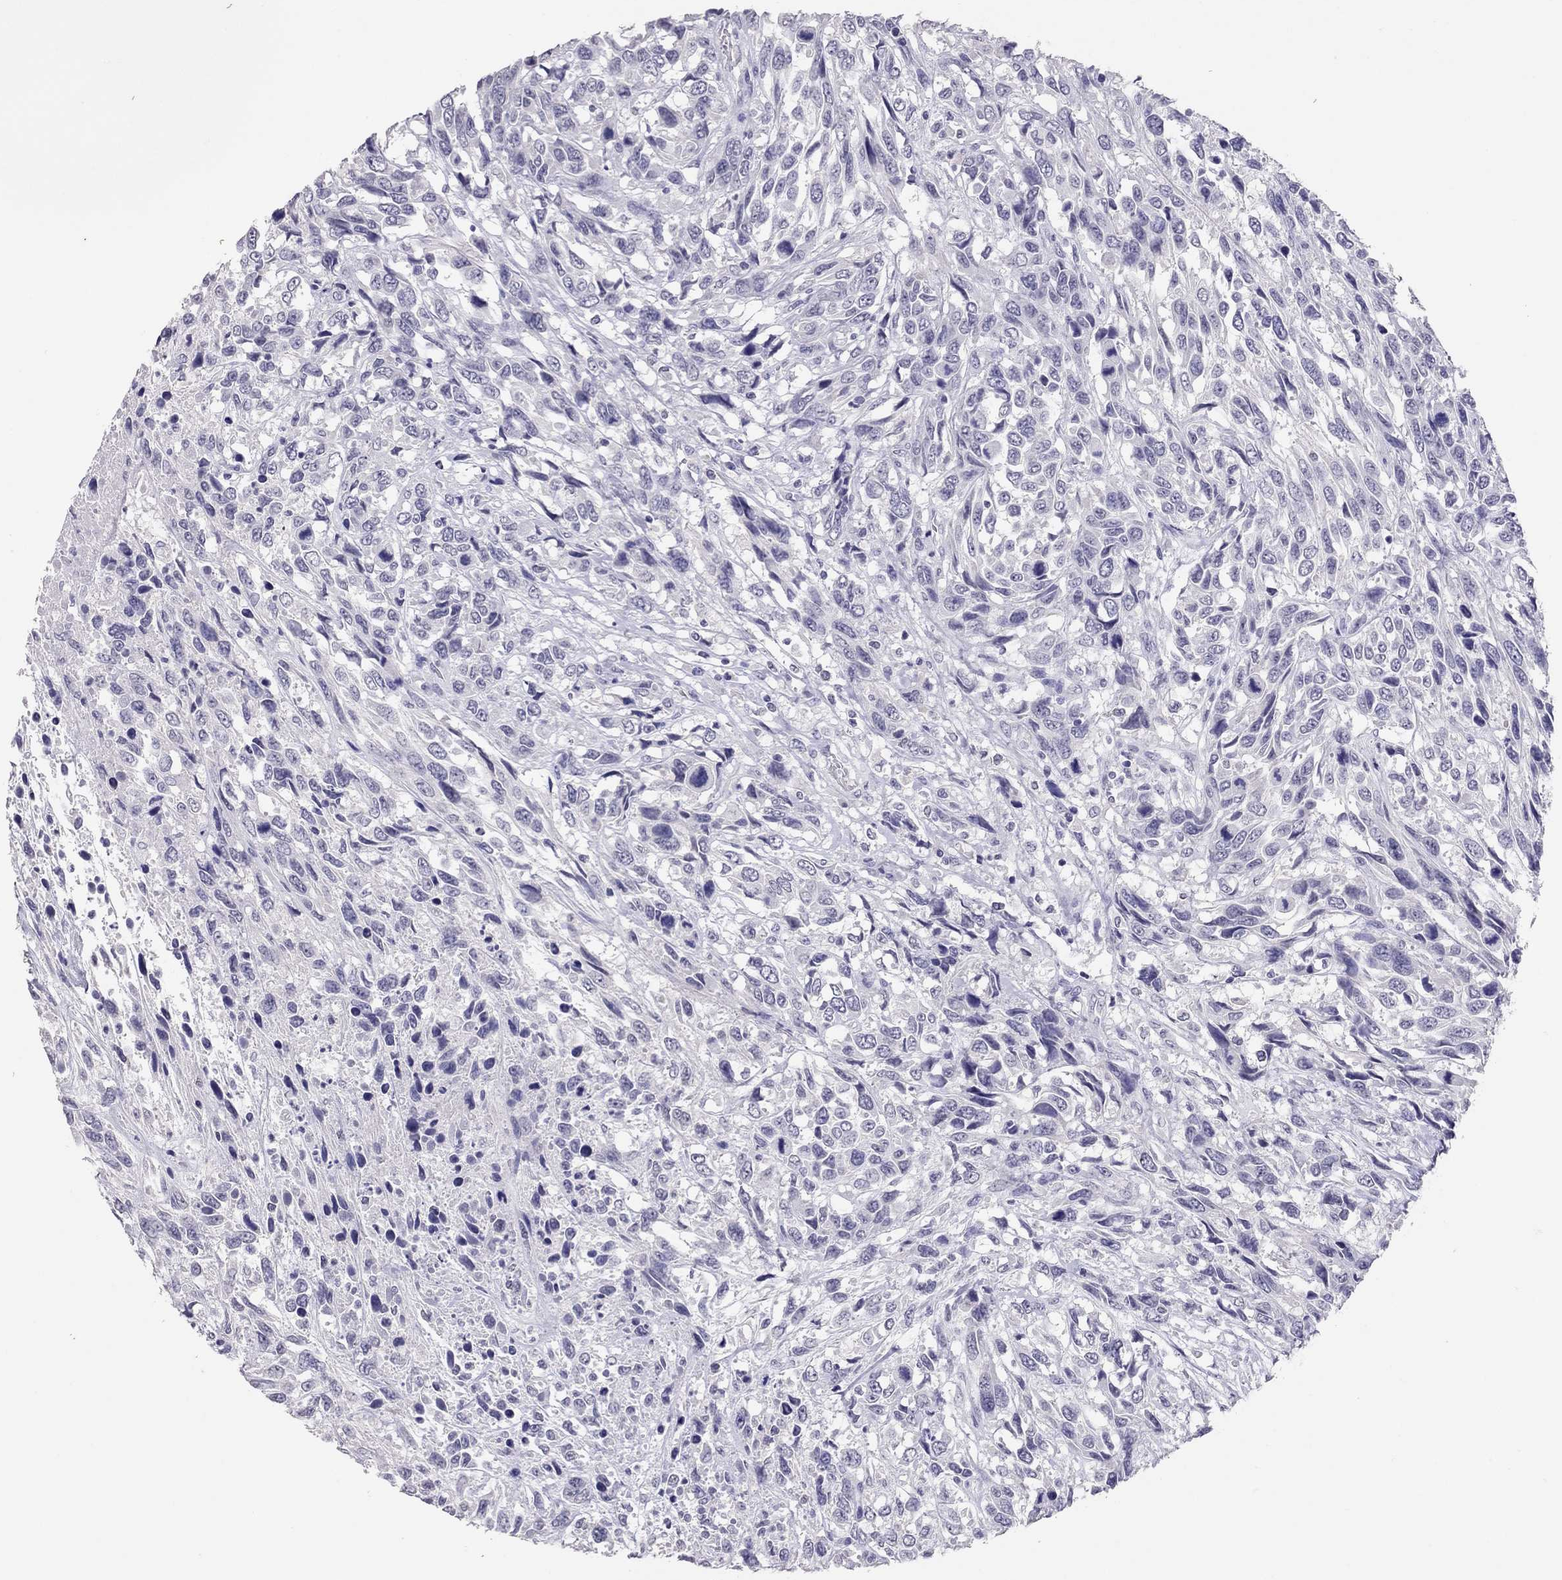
{"staining": {"intensity": "negative", "quantity": "none", "location": "none"}, "tissue": "urothelial cancer", "cell_type": "Tumor cells", "image_type": "cancer", "snomed": [{"axis": "morphology", "description": "Urothelial carcinoma, High grade"}, {"axis": "topography", "description": "Urinary bladder"}], "caption": "Immunohistochemistry (IHC) photomicrograph of high-grade urothelial carcinoma stained for a protein (brown), which shows no expression in tumor cells.", "gene": "PSMB11", "patient": {"sex": "female", "age": 70}}